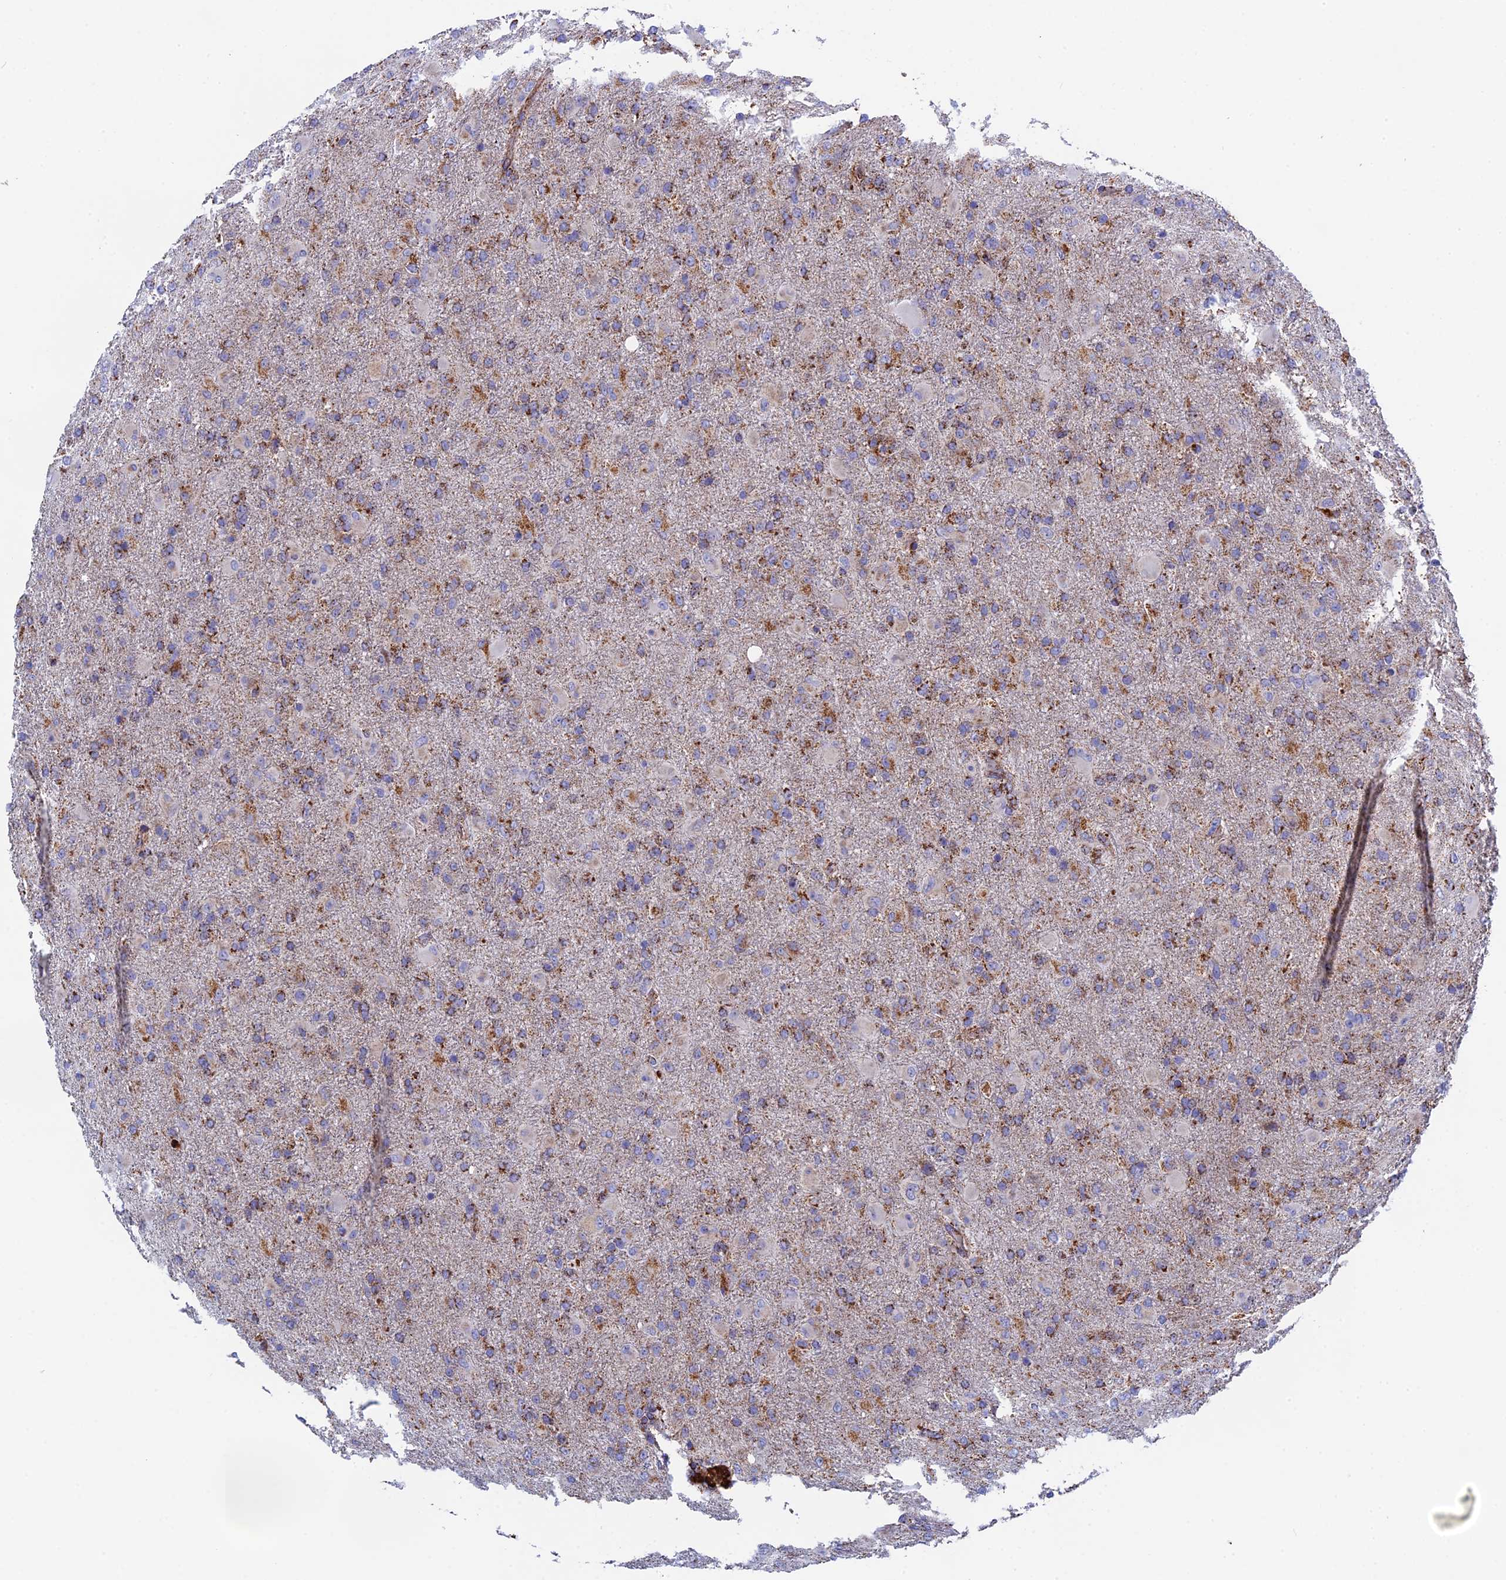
{"staining": {"intensity": "moderate", "quantity": "25%-75%", "location": "cytoplasmic/membranous"}, "tissue": "glioma", "cell_type": "Tumor cells", "image_type": "cancer", "snomed": [{"axis": "morphology", "description": "Glioma, malignant, Low grade"}, {"axis": "topography", "description": "Brain"}], "caption": "The immunohistochemical stain highlights moderate cytoplasmic/membranous expression in tumor cells of low-grade glioma (malignant) tissue. (IHC, brightfield microscopy, high magnification).", "gene": "NDUFA5", "patient": {"sex": "male", "age": 65}}